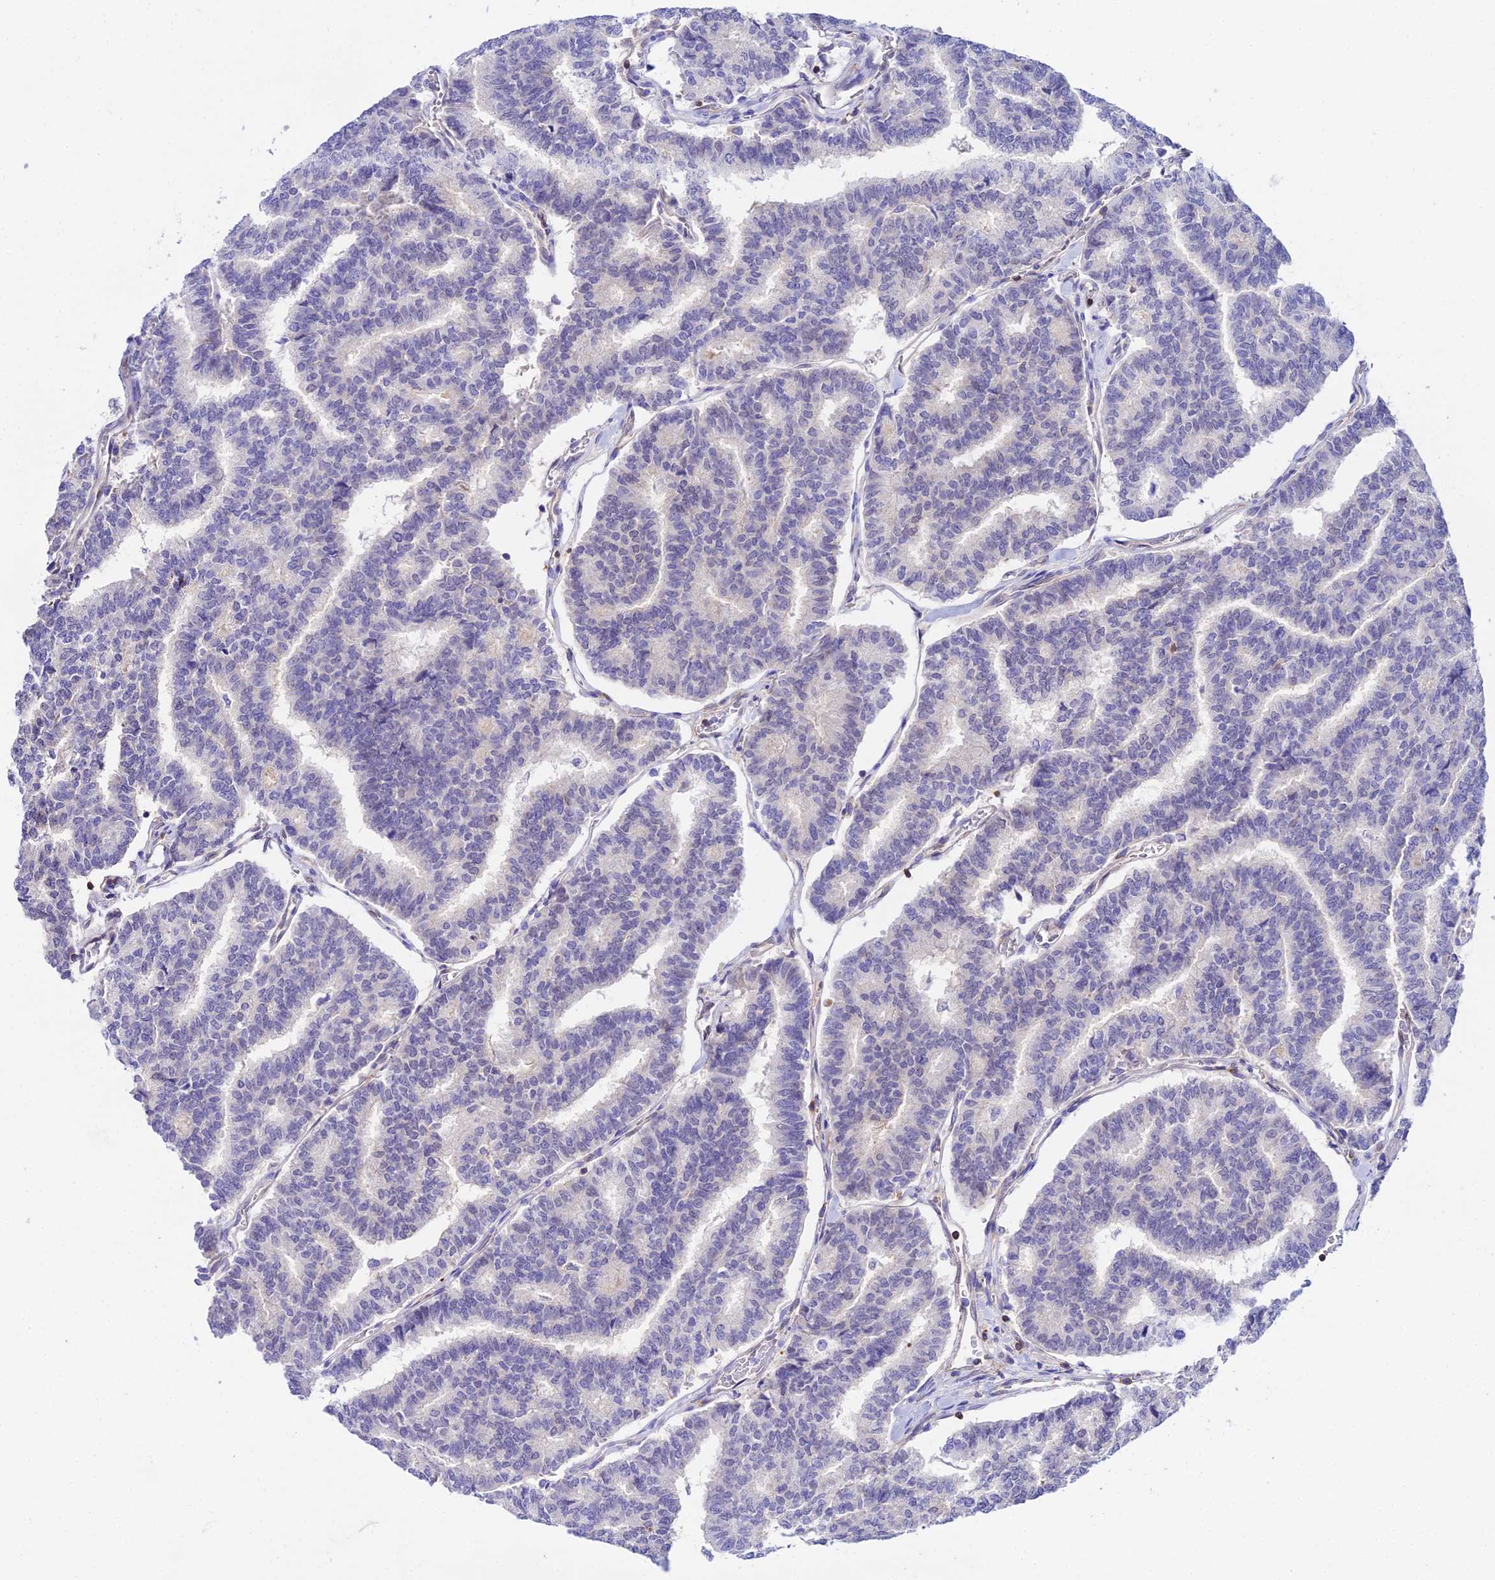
{"staining": {"intensity": "negative", "quantity": "none", "location": "none"}, "tissue": "thyroid cancer", "cell_type": "Tumor cells", "image_type": "cancer", "snomed": [{"axis": "morphology", "description": "Papillary adenocarcinoma, NOS"}, {"axis": "topography", "description": "Thyroid gland"}], "caption": "This is an immunohistochemistry (IHC) photomicrograph of human papillary adenocarcinoma (thyroid). There is no expression in tumor cells.", "gene": "S100A16", "patient": {"sex": "female", "age": 35}}